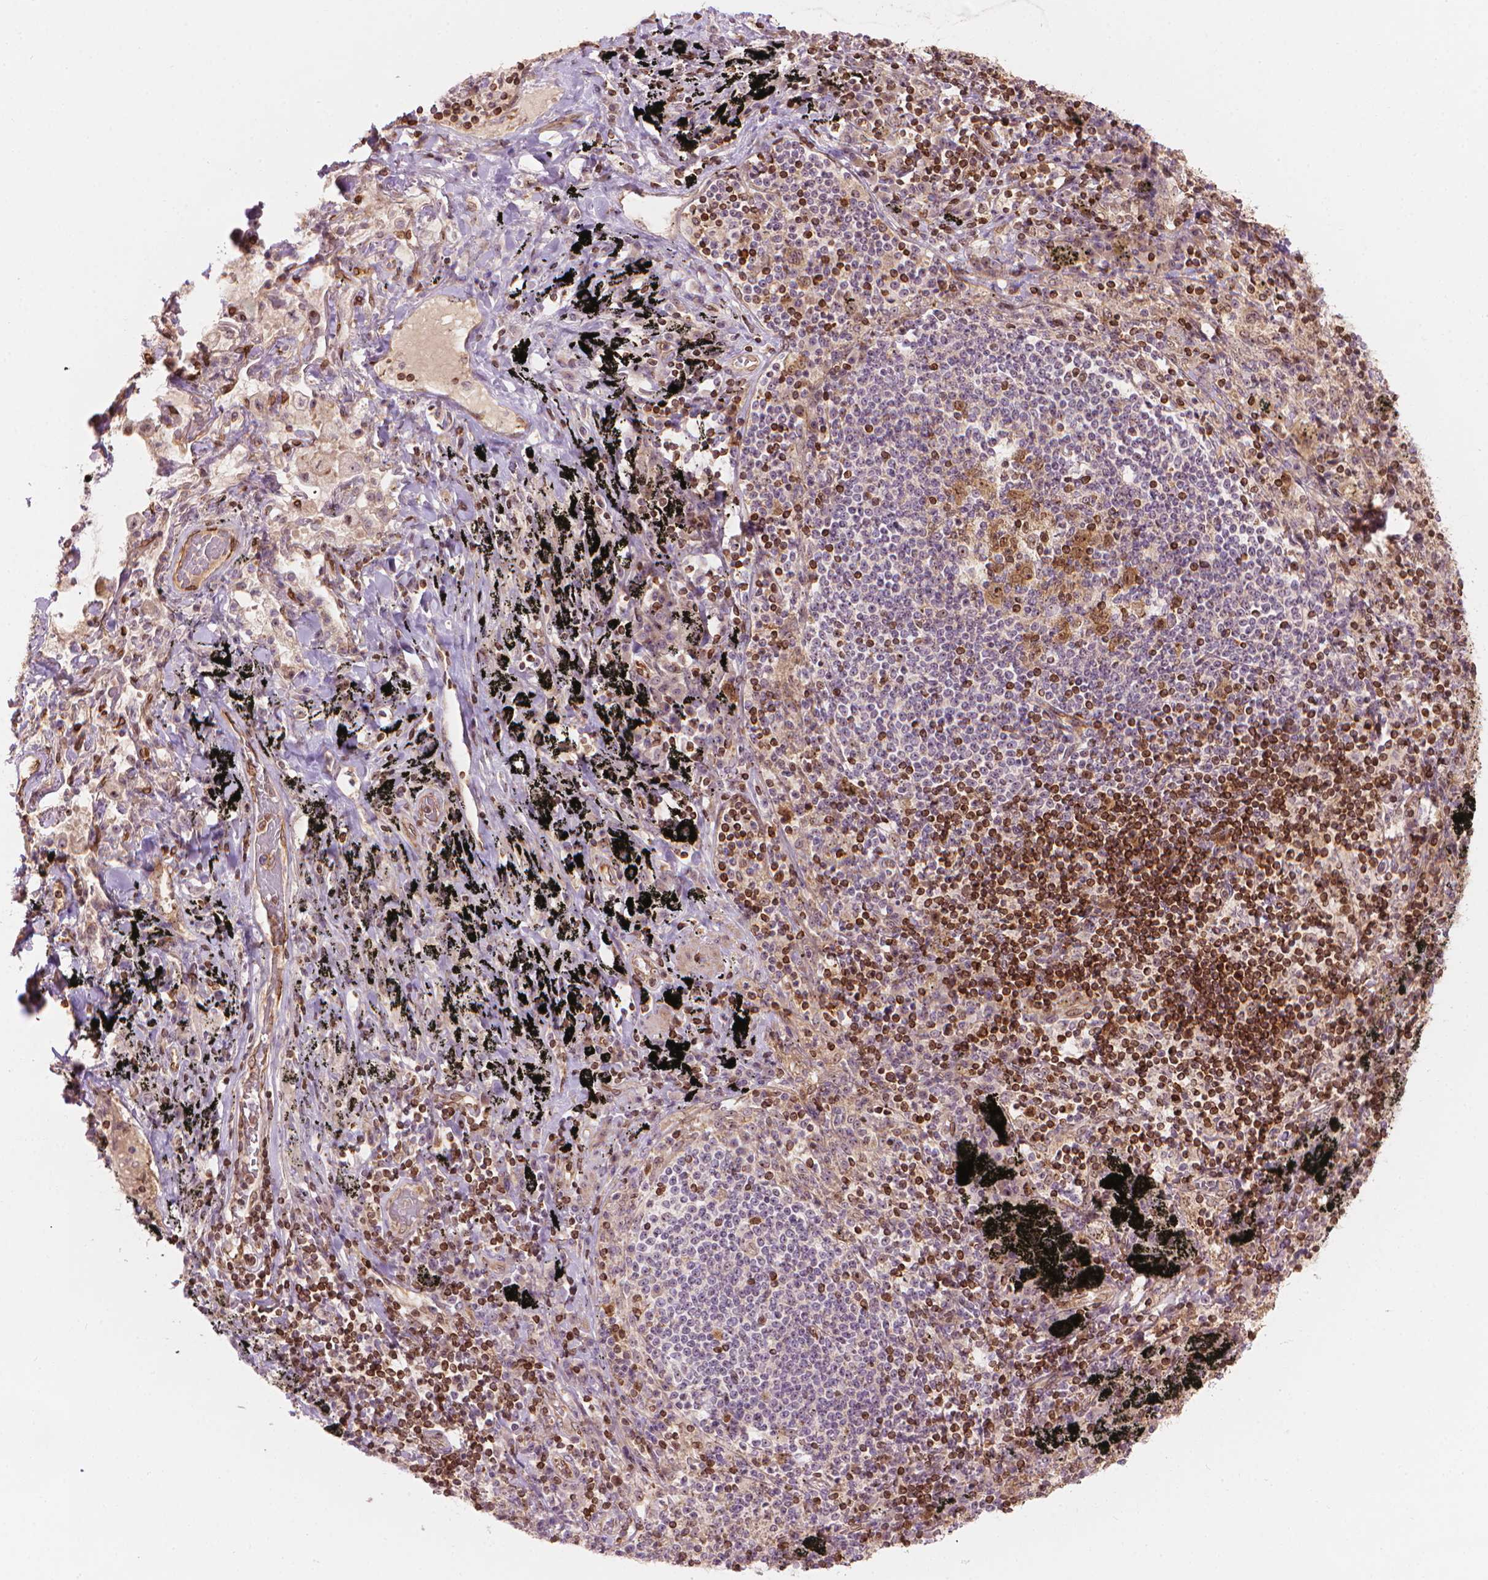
{"staining": {"intensity": "weak", "quantity": ">75%", "location": "cytoplasmic/membranous"}, "tissue": "adipose tissue", "cell_type": "Adipocytes", "image_type": "normal", "snomed": [{"axis": "morphology", "description": "Normal tissue, NOS"}, {"axis": "topography", "description": "Bronchus"}, {"axis": "topography", "description": "Lung"}], "caption": "Immunohistochemistry staining of benign adipose tissue, which demonstrates low levels of weak cytoplasmic/membranous positivity in about >75% of adipocytes indicating weak cytoplasmic/membranous protein positivity. The staining was performed using DAB (brown) for protein detection and nuclei were counterstained in hematoxylin (blue).", "gene": "SMC2", "patient": {"sex": "female", "age": 57}}